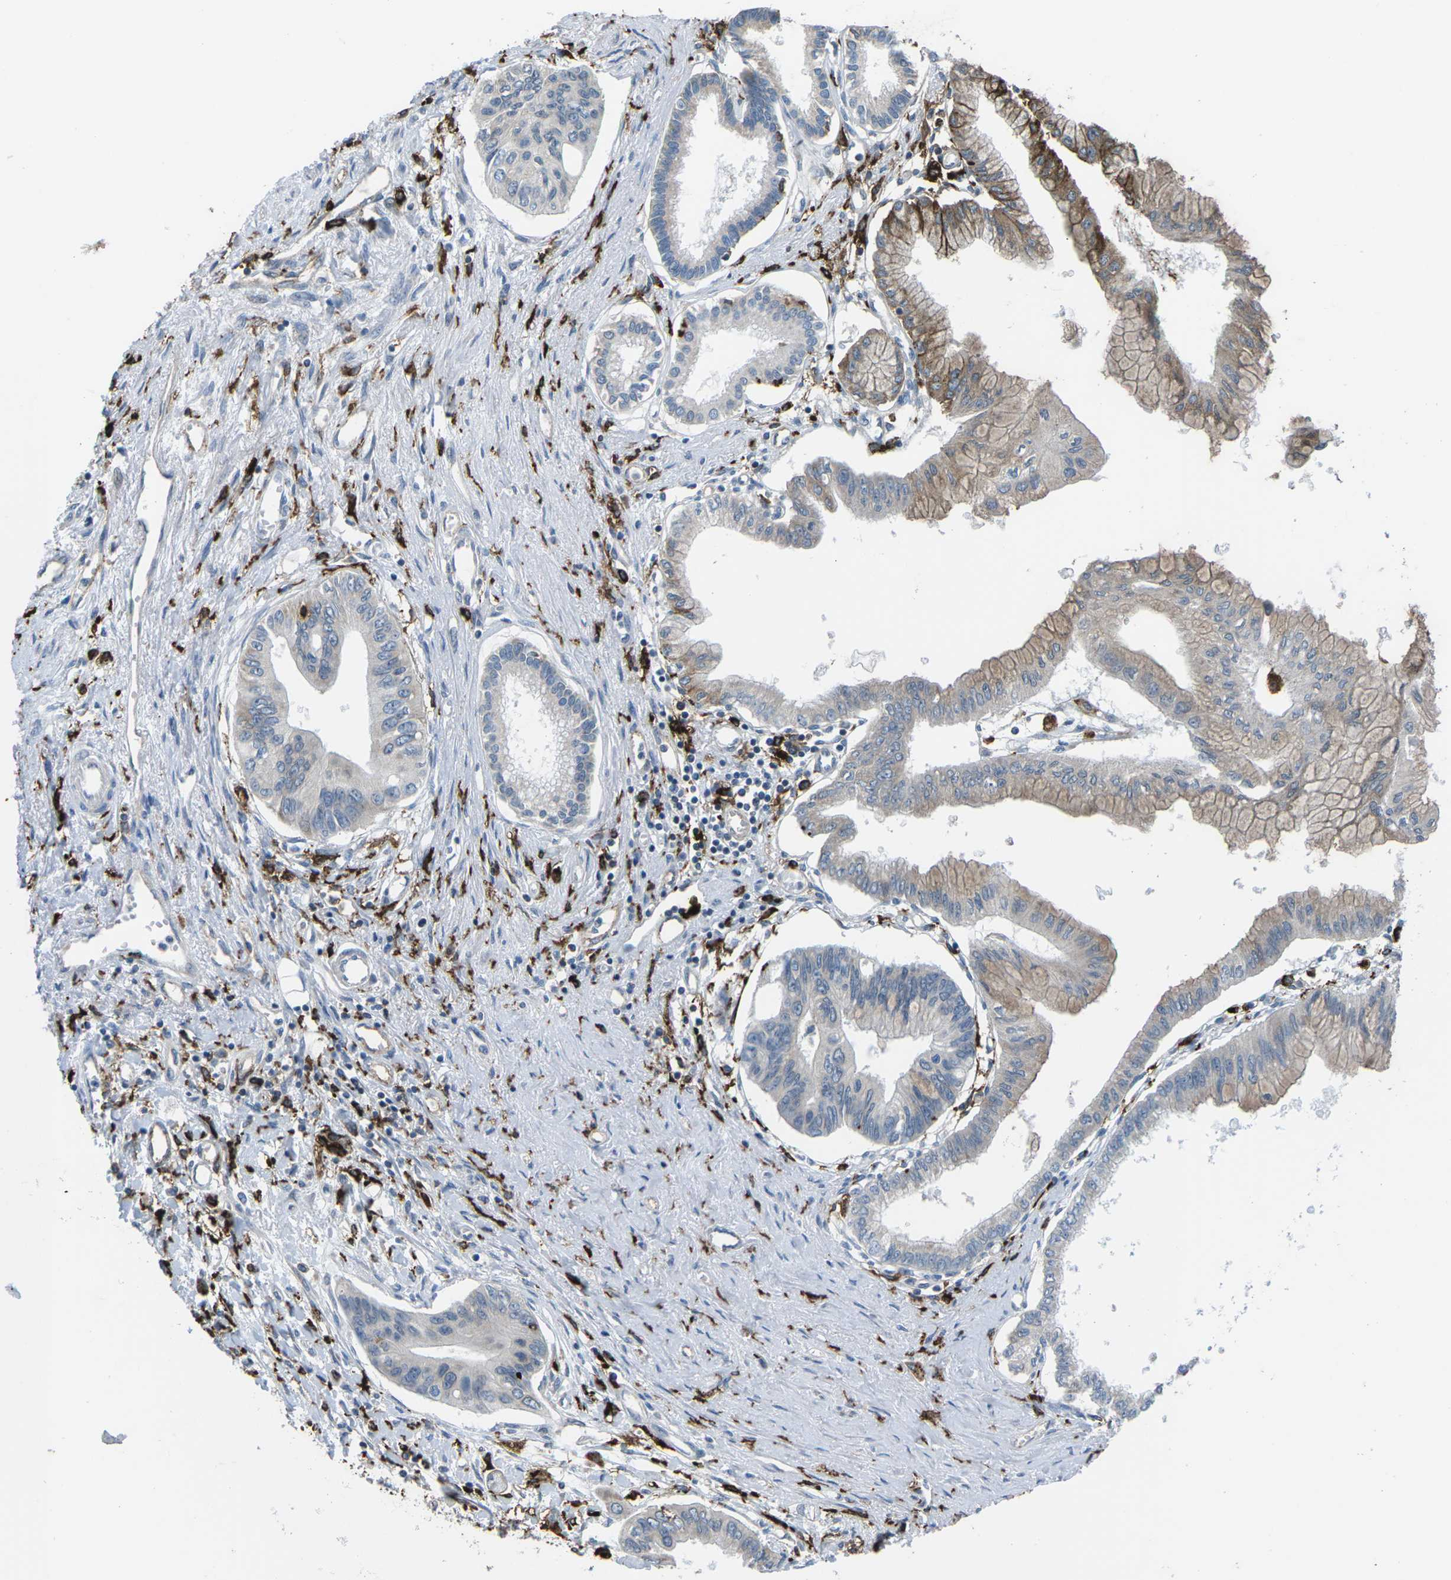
{"staining": {"intensity": "moderate", "quantity": "<25%", "location": "cytoplasmic/membranous"}, "tissue": "pancreatic cancer", "cell_type": "Tumor cells", "image_type": "cancer", "snomed": [{"axis": "morphology", "description": "Adenocarcinoma, NOS"}, {"axis": "topography", "description": "Pancreas"}], "caption": "Moderate cytoplasmic/membranous positivity for a protein is appreciated in approximately <25% of tumor cells of pancreatic cancer using immunohistochemistry.", "gene": "PTPN1", "patient": {"sex": "female", "age": 77}}